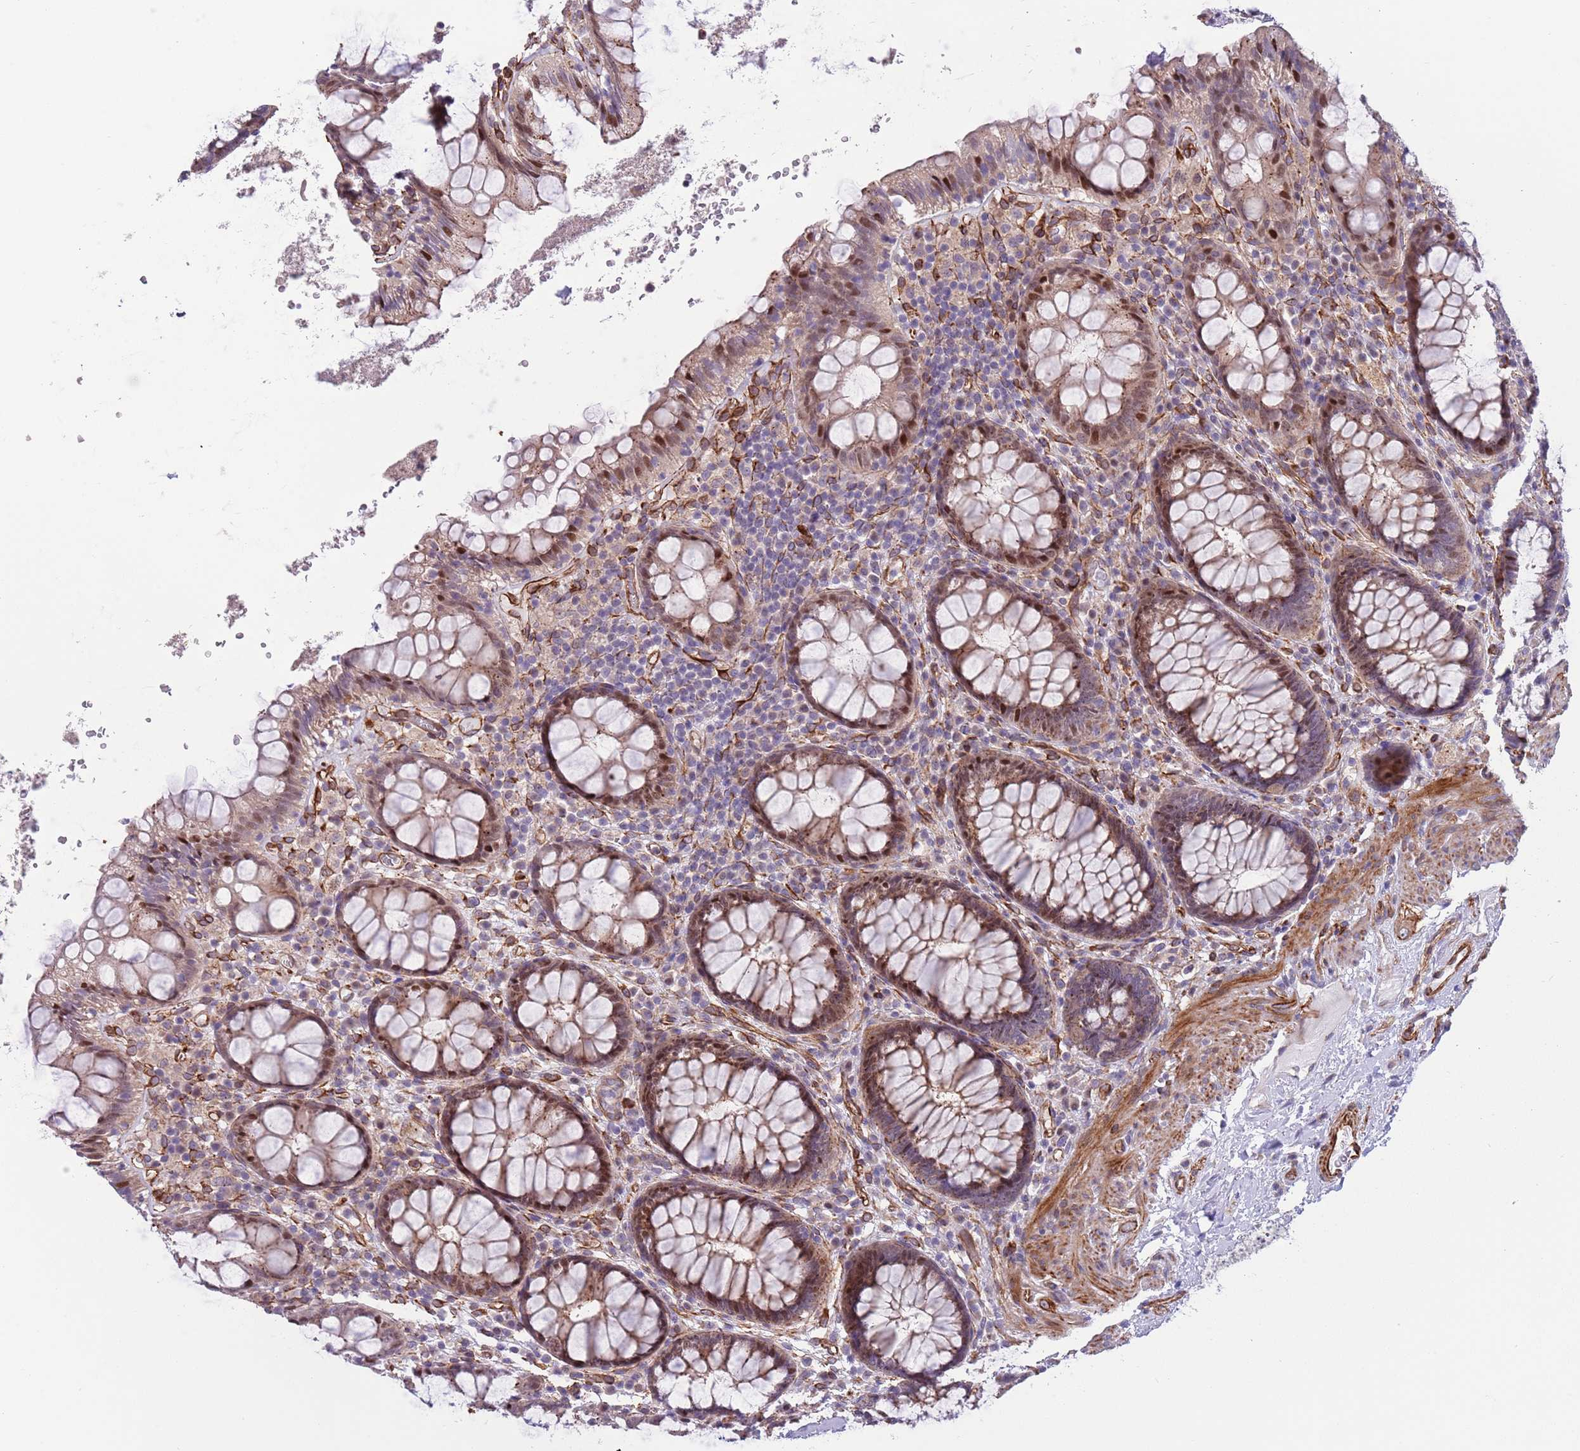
{"staining": {"intensity": "moderate", "quantity": ">75%", "location": "cytoplasmic/membranous,nuclear"}, "tissue": "rectum", "cell_type": "Glandular cells", "image_type": "normal", "snomed": [{"axis": "morphology", "description": "Normal tissue, NOS"}, {"axis": "topography", "description": "Rectum"}], "caption": "Protein staining of normal rectum displays moderate cytoplasmic/membranous,nuclear staining in about >75% of glandular cells. Nuclei are stained in blue.", "gene": "GAS2L3", "patient": {"sex": "male", "age": 83}}